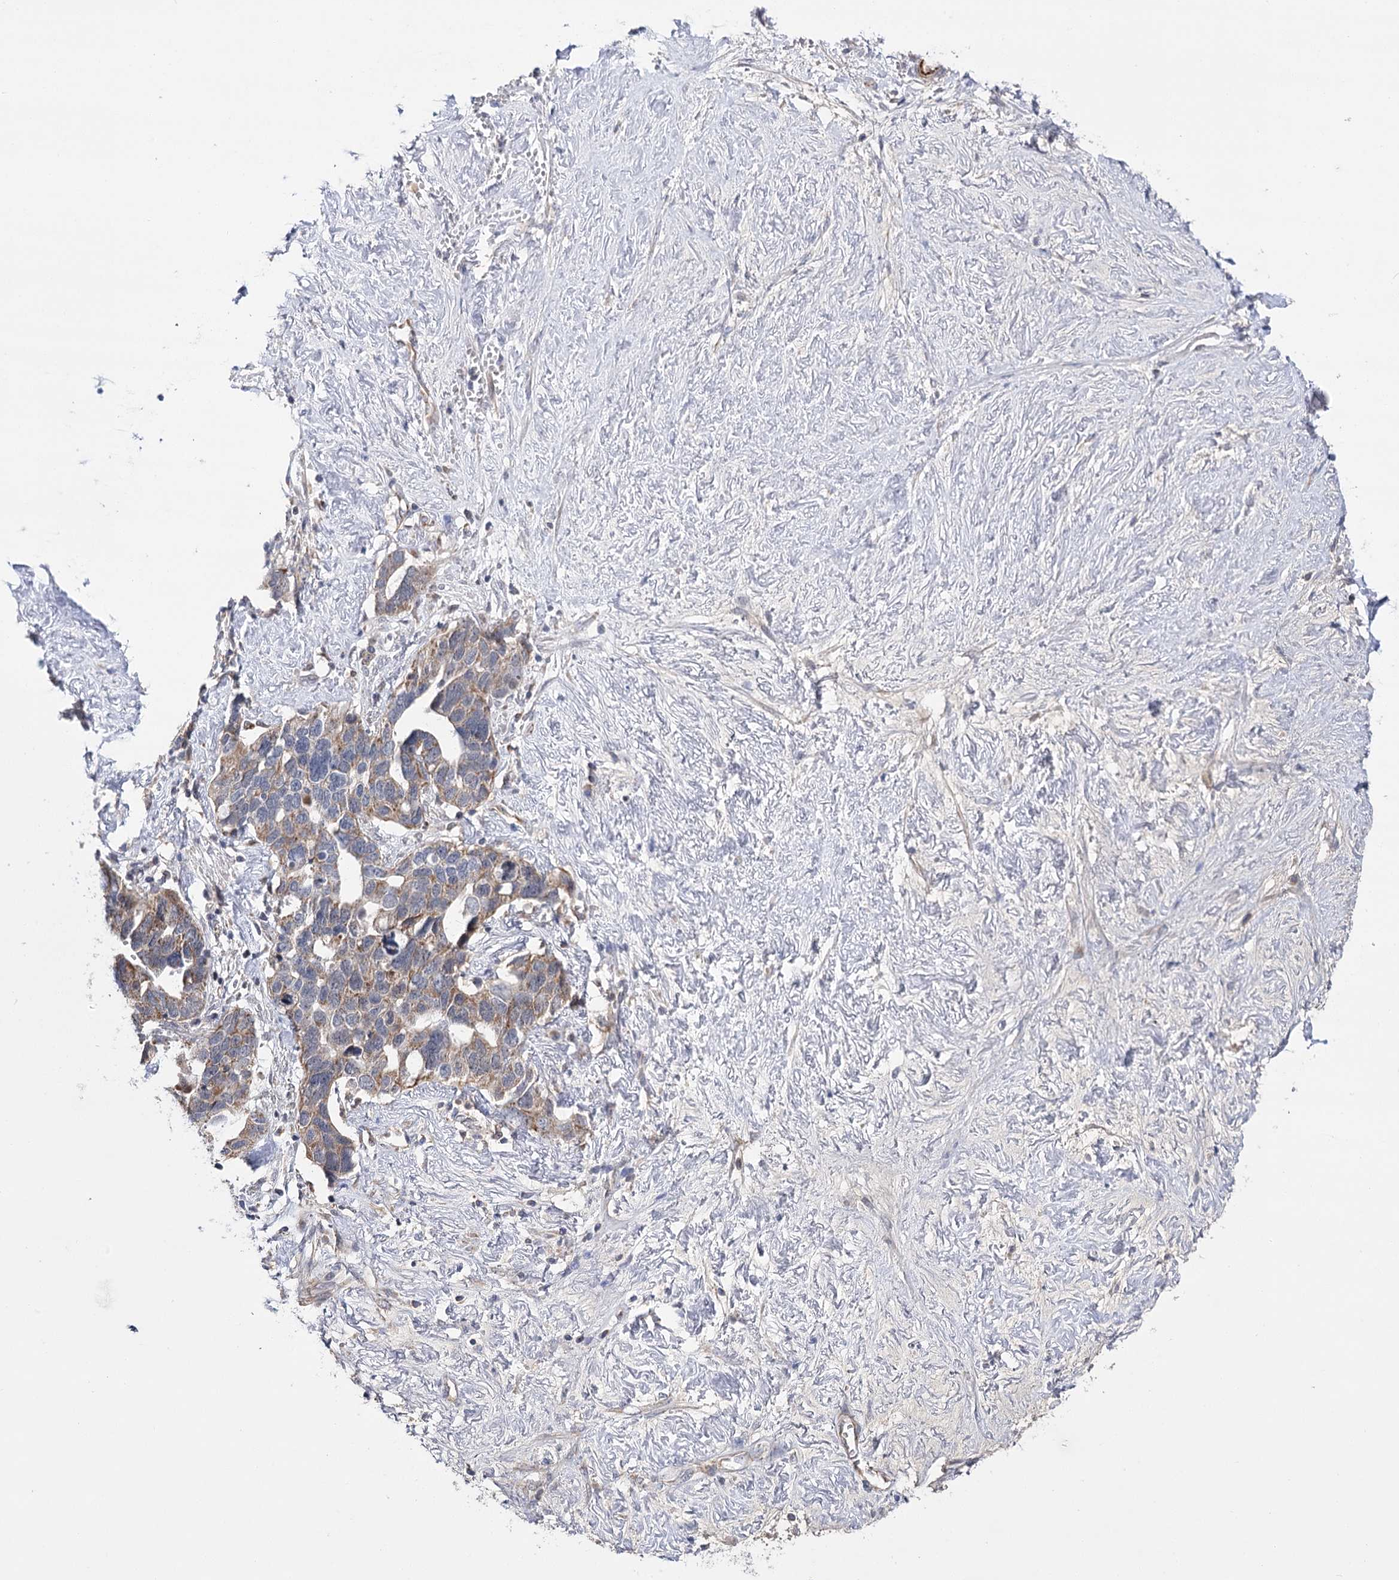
{"staining": {"intensity": "moderate", "quantity": "25%-75%", "location": "cytoplasmic/membranous"}, "tissue": "ovarian cancer", "cell_type": "Tumor cells", "image_type": "cancer", "snomed": [{"axis": "morphology", "description": "Cystadenocarcinoma, serous, NOS"}, {"axis": "topography", "description": "Ovary"}], "caption": "Ovarian cancer was stained to show a protein in brown. There is medium levels of moderate cytoplasmic/membranous expression in approximately 25%-75% of tumor cells. Using DAB (brown) and hematoxylin (blue) stains, captured at high magnification using brightfield microscopy.", "gene": "ECHDC3", "patient": {"sex": "female", "age": 54}}